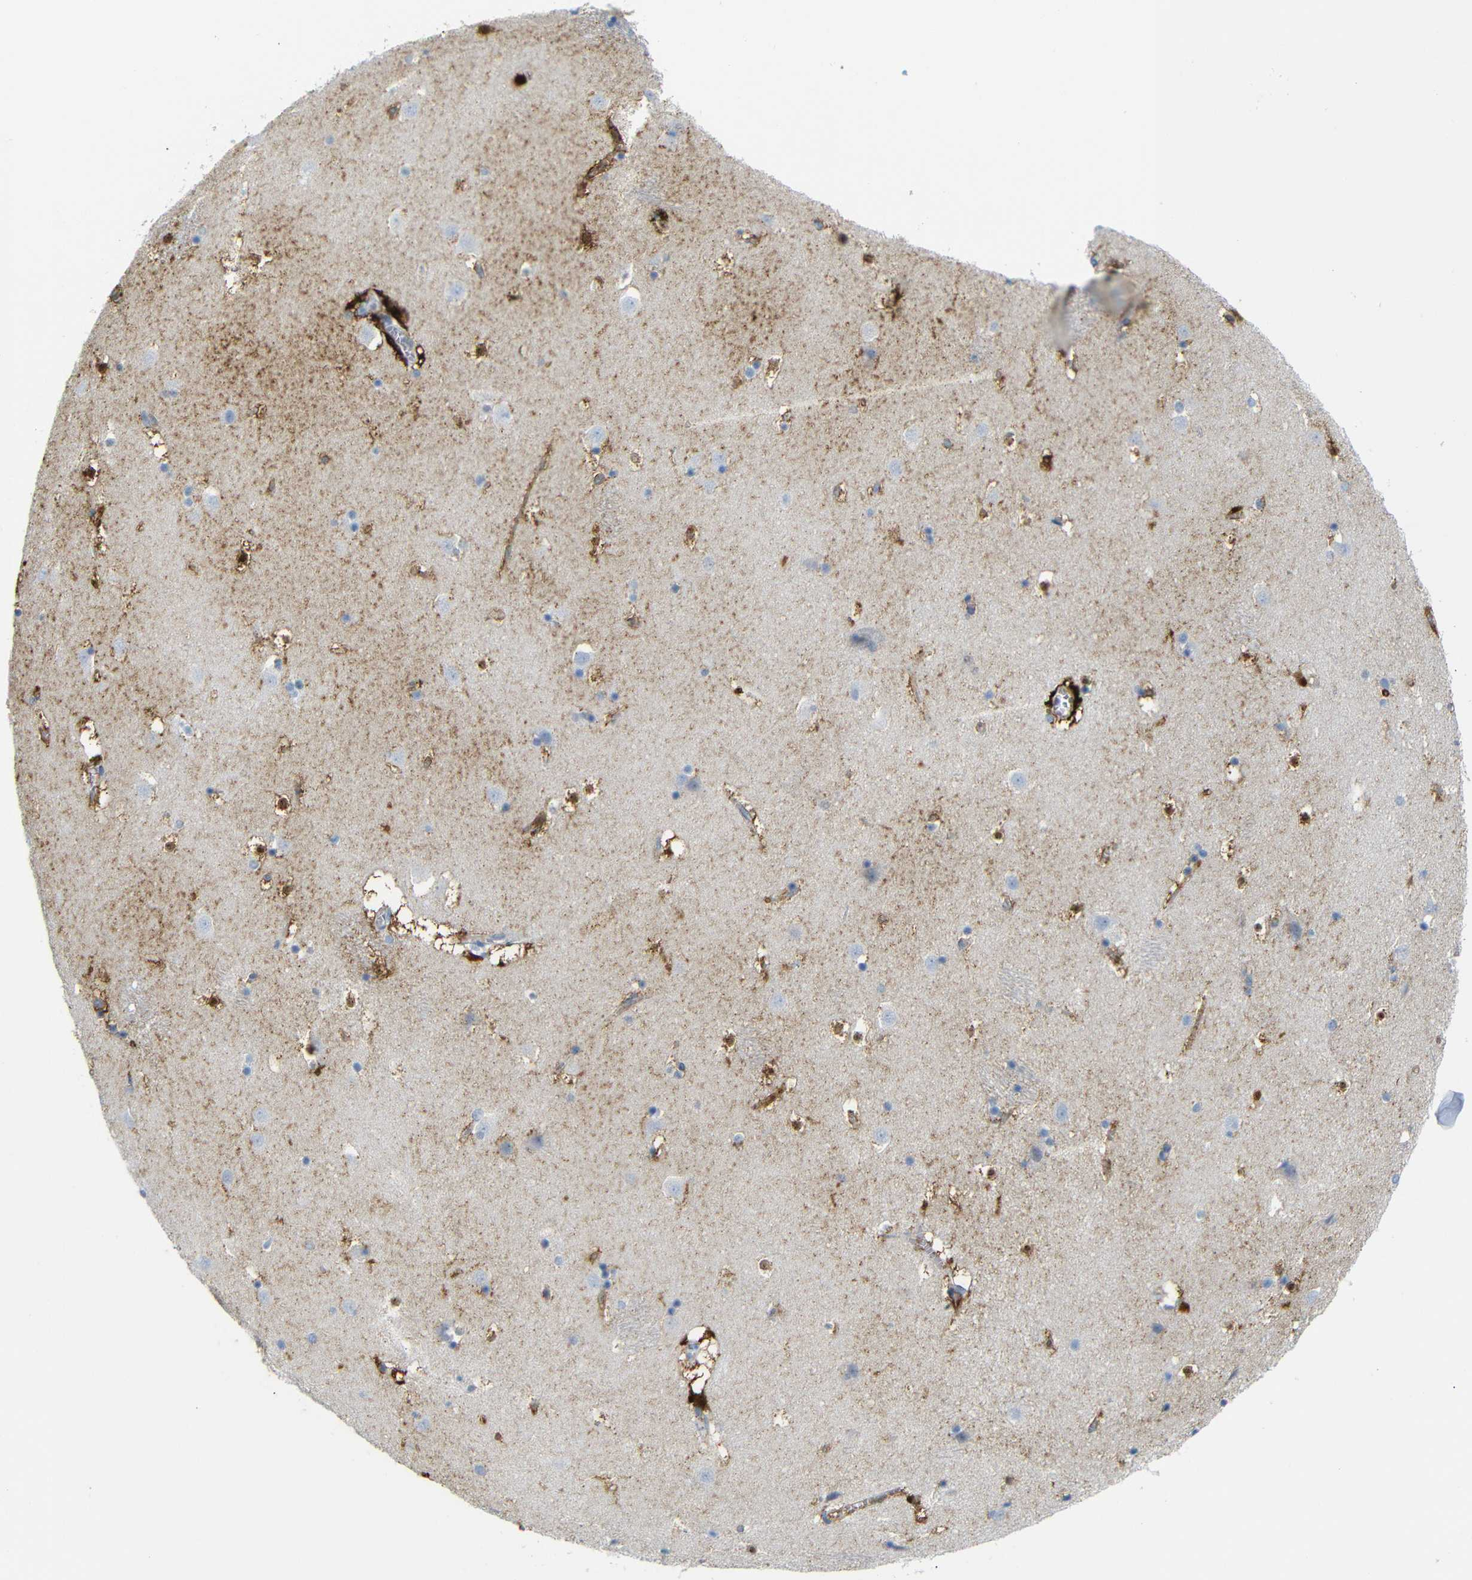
{"staining": {"intensity": "strong", "quantity": "<25%", "location": "cytoplasmic/membranous,nuclear"}, "tissue": "caudate", "cell_type": "Glial cells", "image_type": "normal", "snomed": [{"axis": "morphology", "description": "Normal tissue, NOS"}, {"axis": "topography", "description": "Lateral ventricle wall"}], "caption": "DAB immunohistochemical staining of benign caudate reveals strong cytoplasmic/membranous,nuclear protein expression in approximately <25% of glial cells.", "gene": "MT1A", "patient": {"sex": "male", "age": 45}}